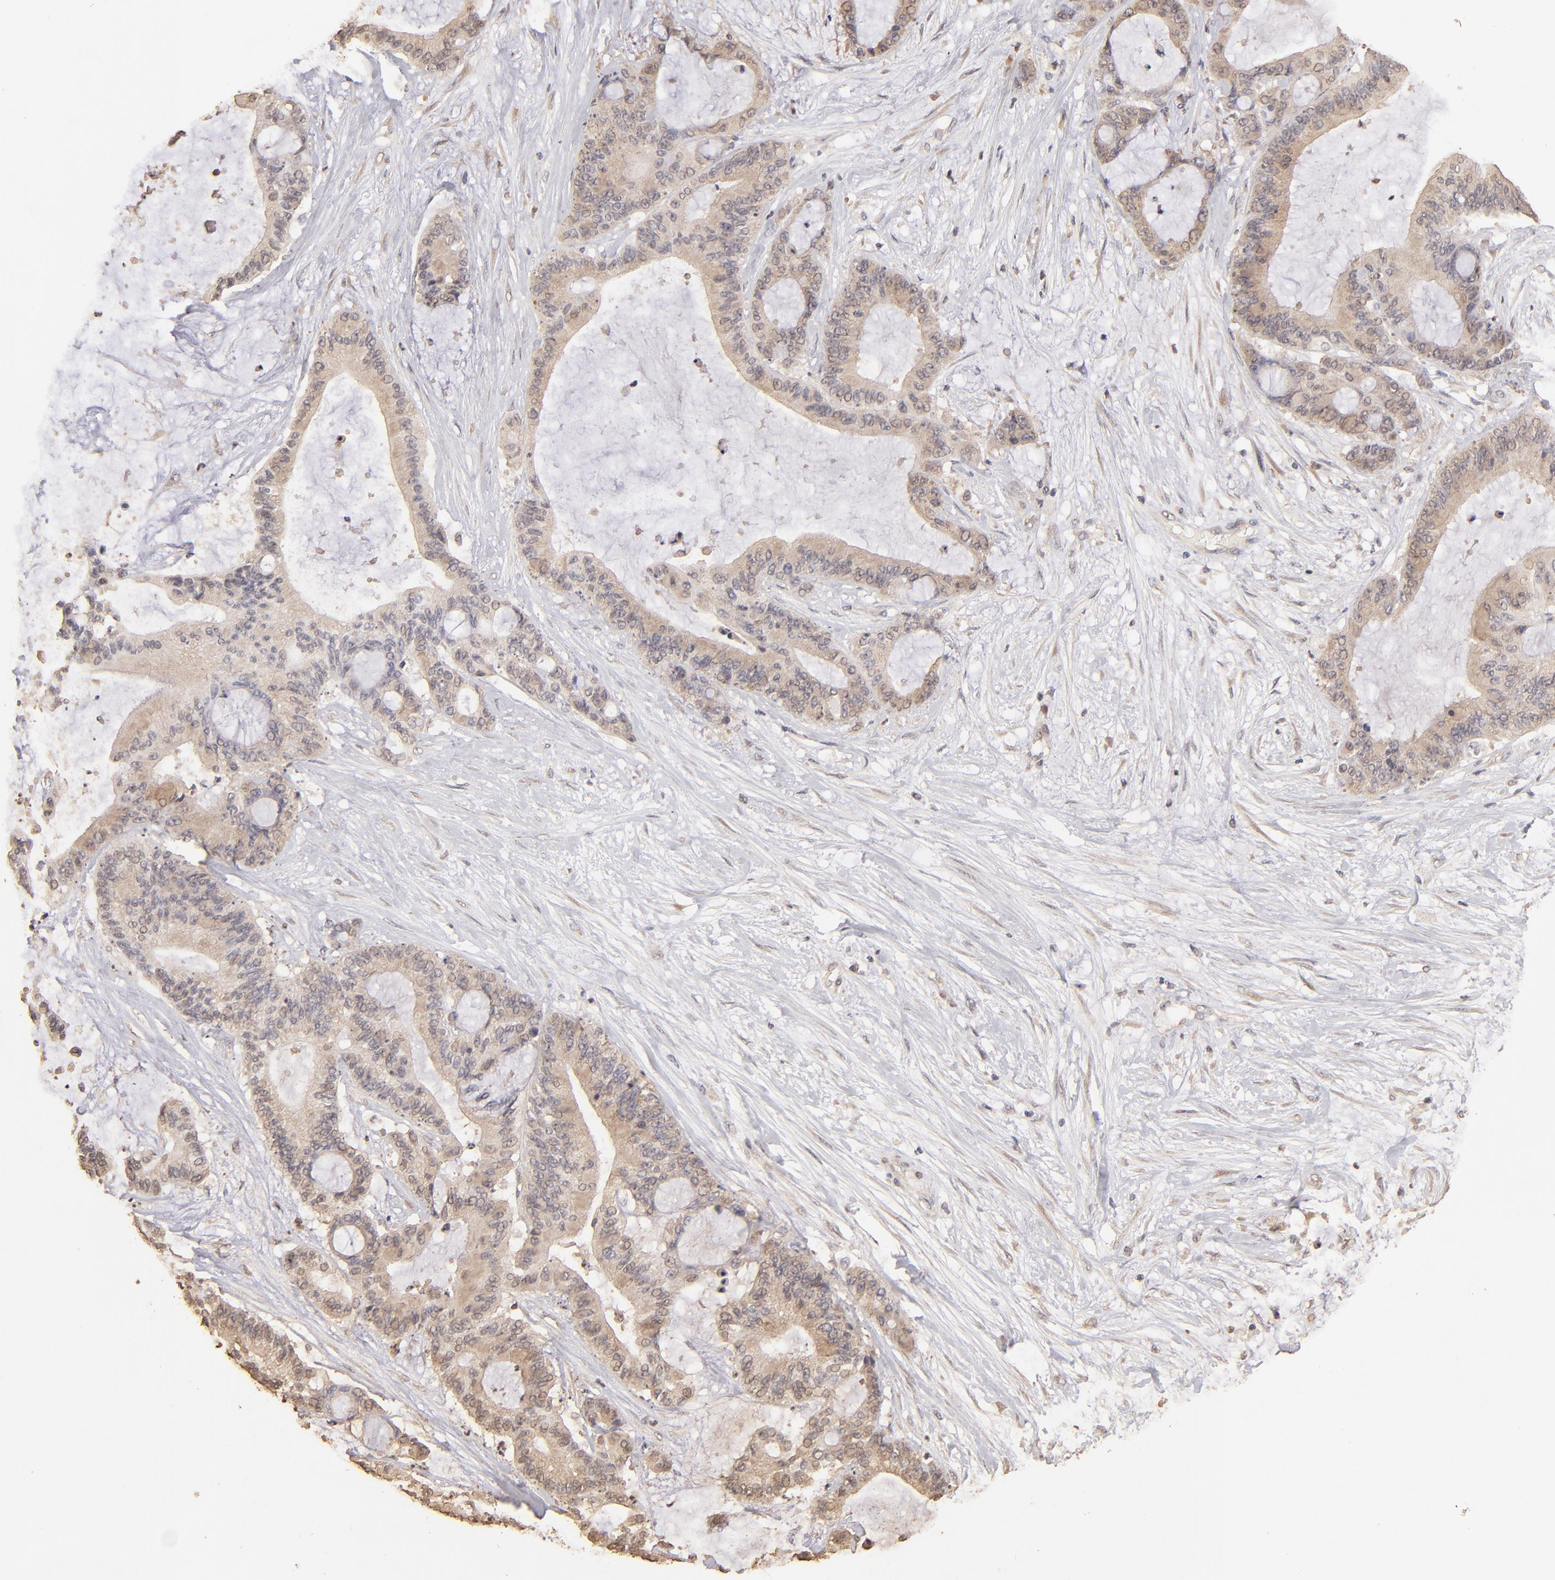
{"staining": {"intensity": "moderate", "quantity": ">75%", "location": "cytoplasmic/membranous"}, "tissue": "liver cancer", "cell_type": "Tumor cells", "image_type": "cancer", "snomed": [{"axis": "morphology", "description": "Cholangiocarcinoma"}, {"axis": "topography", "description": "Liver"}], "caption": "Immunohistochemistry (DAB) staining of liver cancer (cholangiocarcinoma) exhibits moderate cytoplasmic/membranous protein positivity in about >75% of tumor cells. The staining was performed using DAB, with brown indicating positive protein expression. Nuclei are stained blue with hematoxylin.", "gene": "OPHN1", "patient": {"sex": "female", "age": 73}}